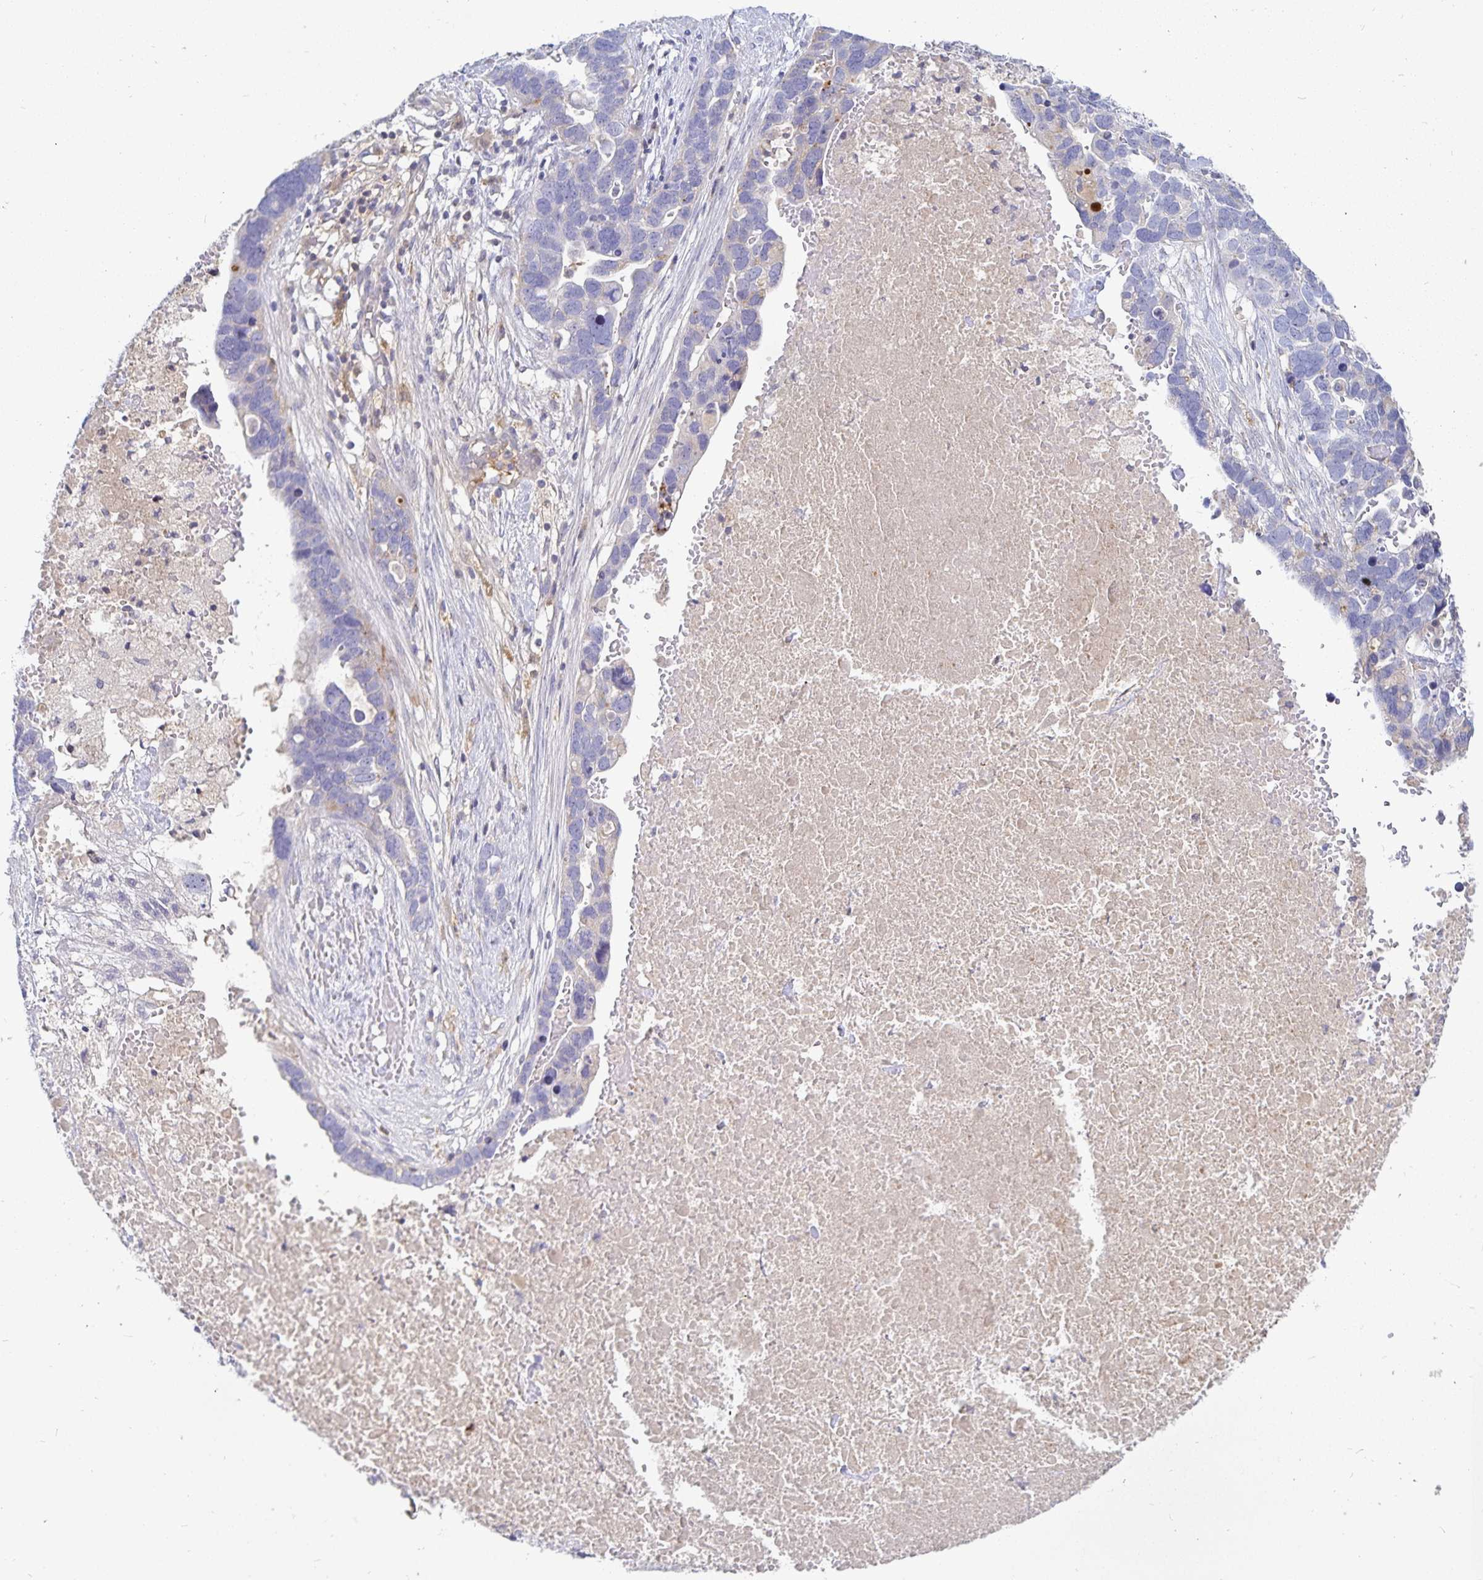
{"staining": {"intensity": "negative", "quantity": "none", "location": "none"}, "tissue": "ovarian cancer", "cell_type": "Tumor cells", "image_type": "cancer", "snomed": [{"axis": "morphology", "description": "Cystadenocarcinoma, serous, NOS"}, {"axis": "topography", "description": "Ovary"}], "caption": "Immunohistochemistry (IHC) image of neoplastic tissue: ovarian cancer (serous cystadenocarcinoma) stained with DAB reveals no significant protein expression in tumor cells.", "gene": "PKHD1", "patient": {"sex": "female", "age": 54}}